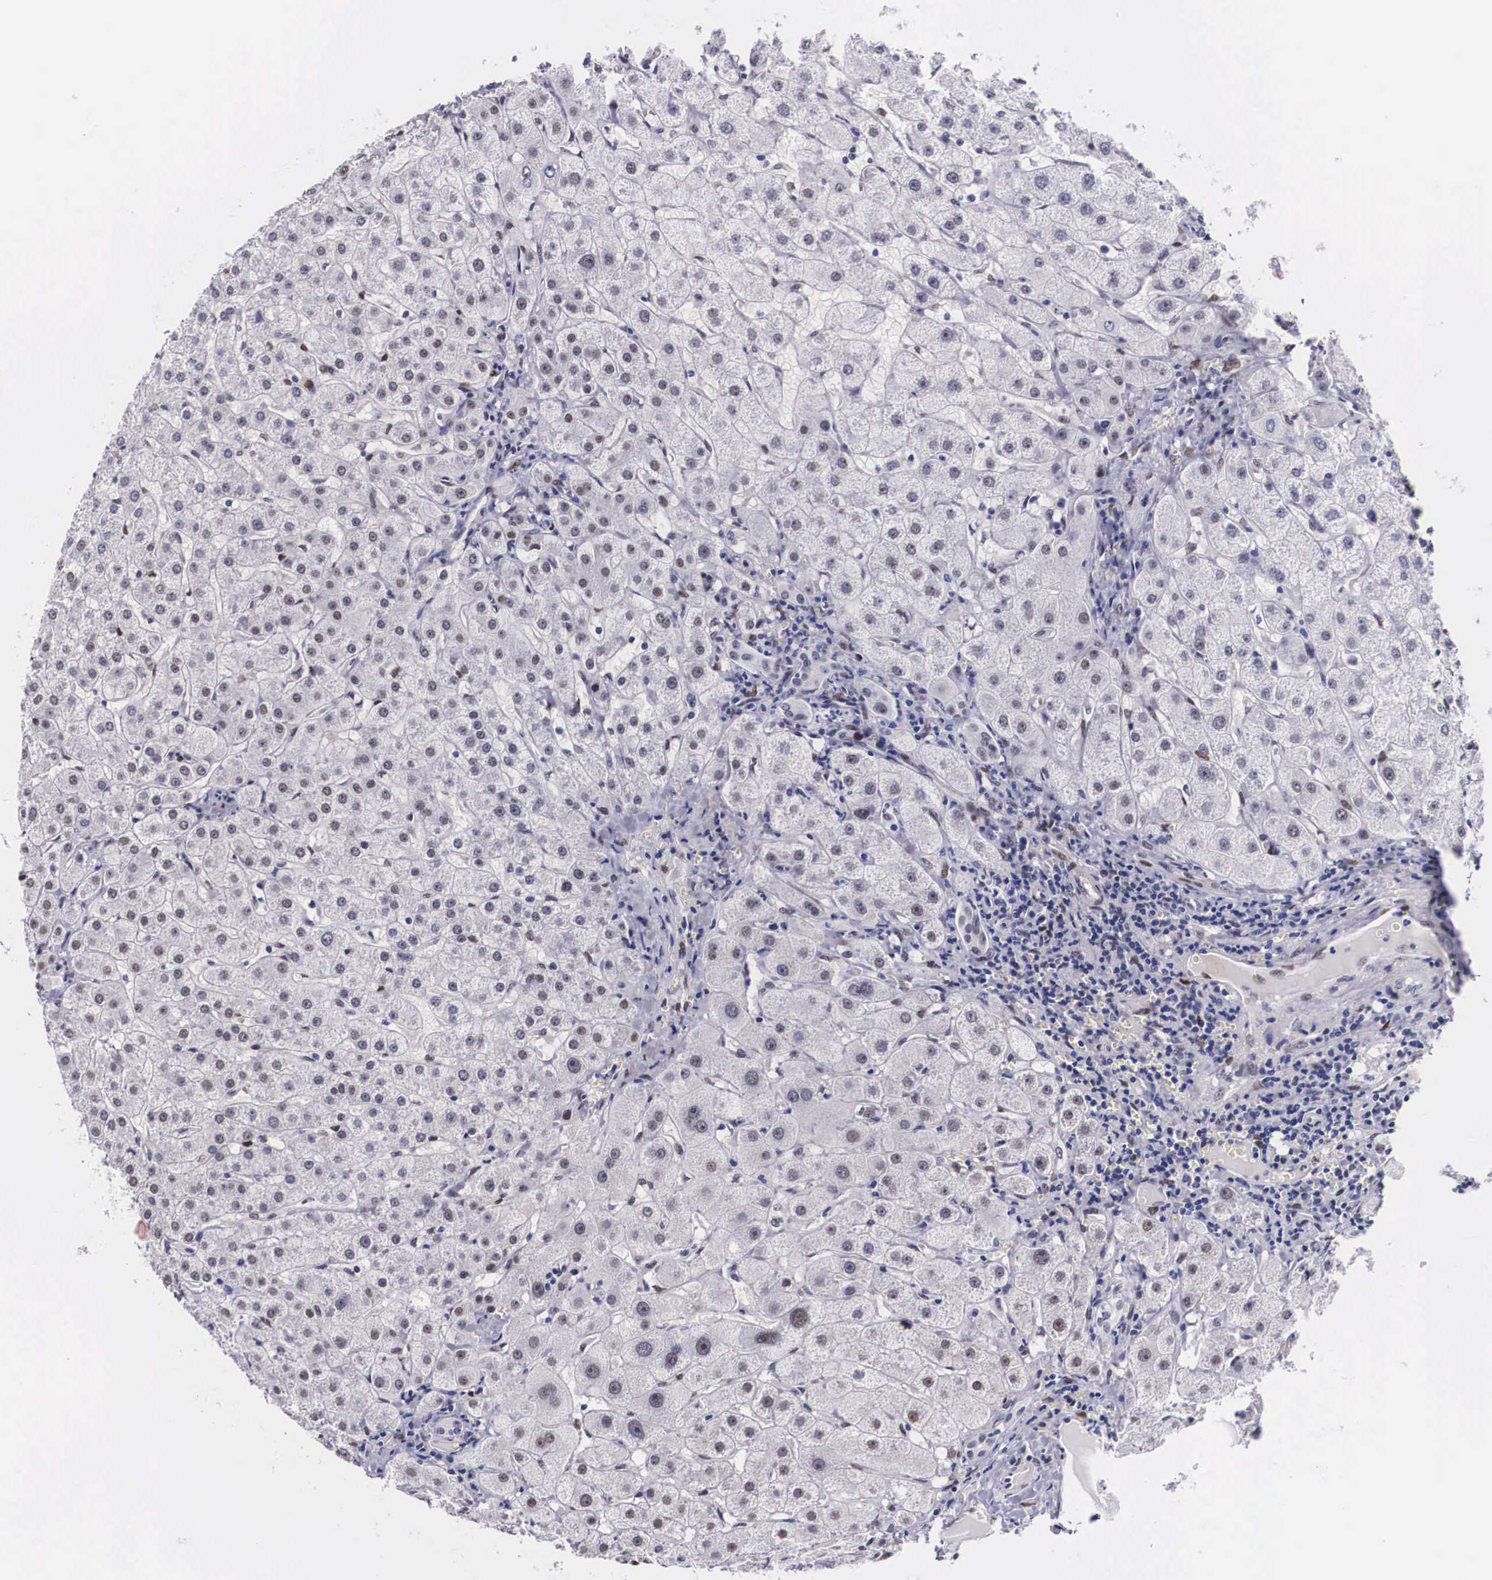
{"staining": {"intensity": "negative", "quantity": "none", "location": "none"}, "tissue": "liver", "cell_type": "Cholangiocytes", "image_type": "normal", "snomed": [{"axis": "morphology", "description": "Normal tissue, NOS"}, {"axis": "topography", "description": "Liver"}], "caption": "Immunohistochemistry of benign liver shows no positivity in cholangiocytes.", "gene": "KHDRBS3", "patient": {"sex": "female", "age": 79}}